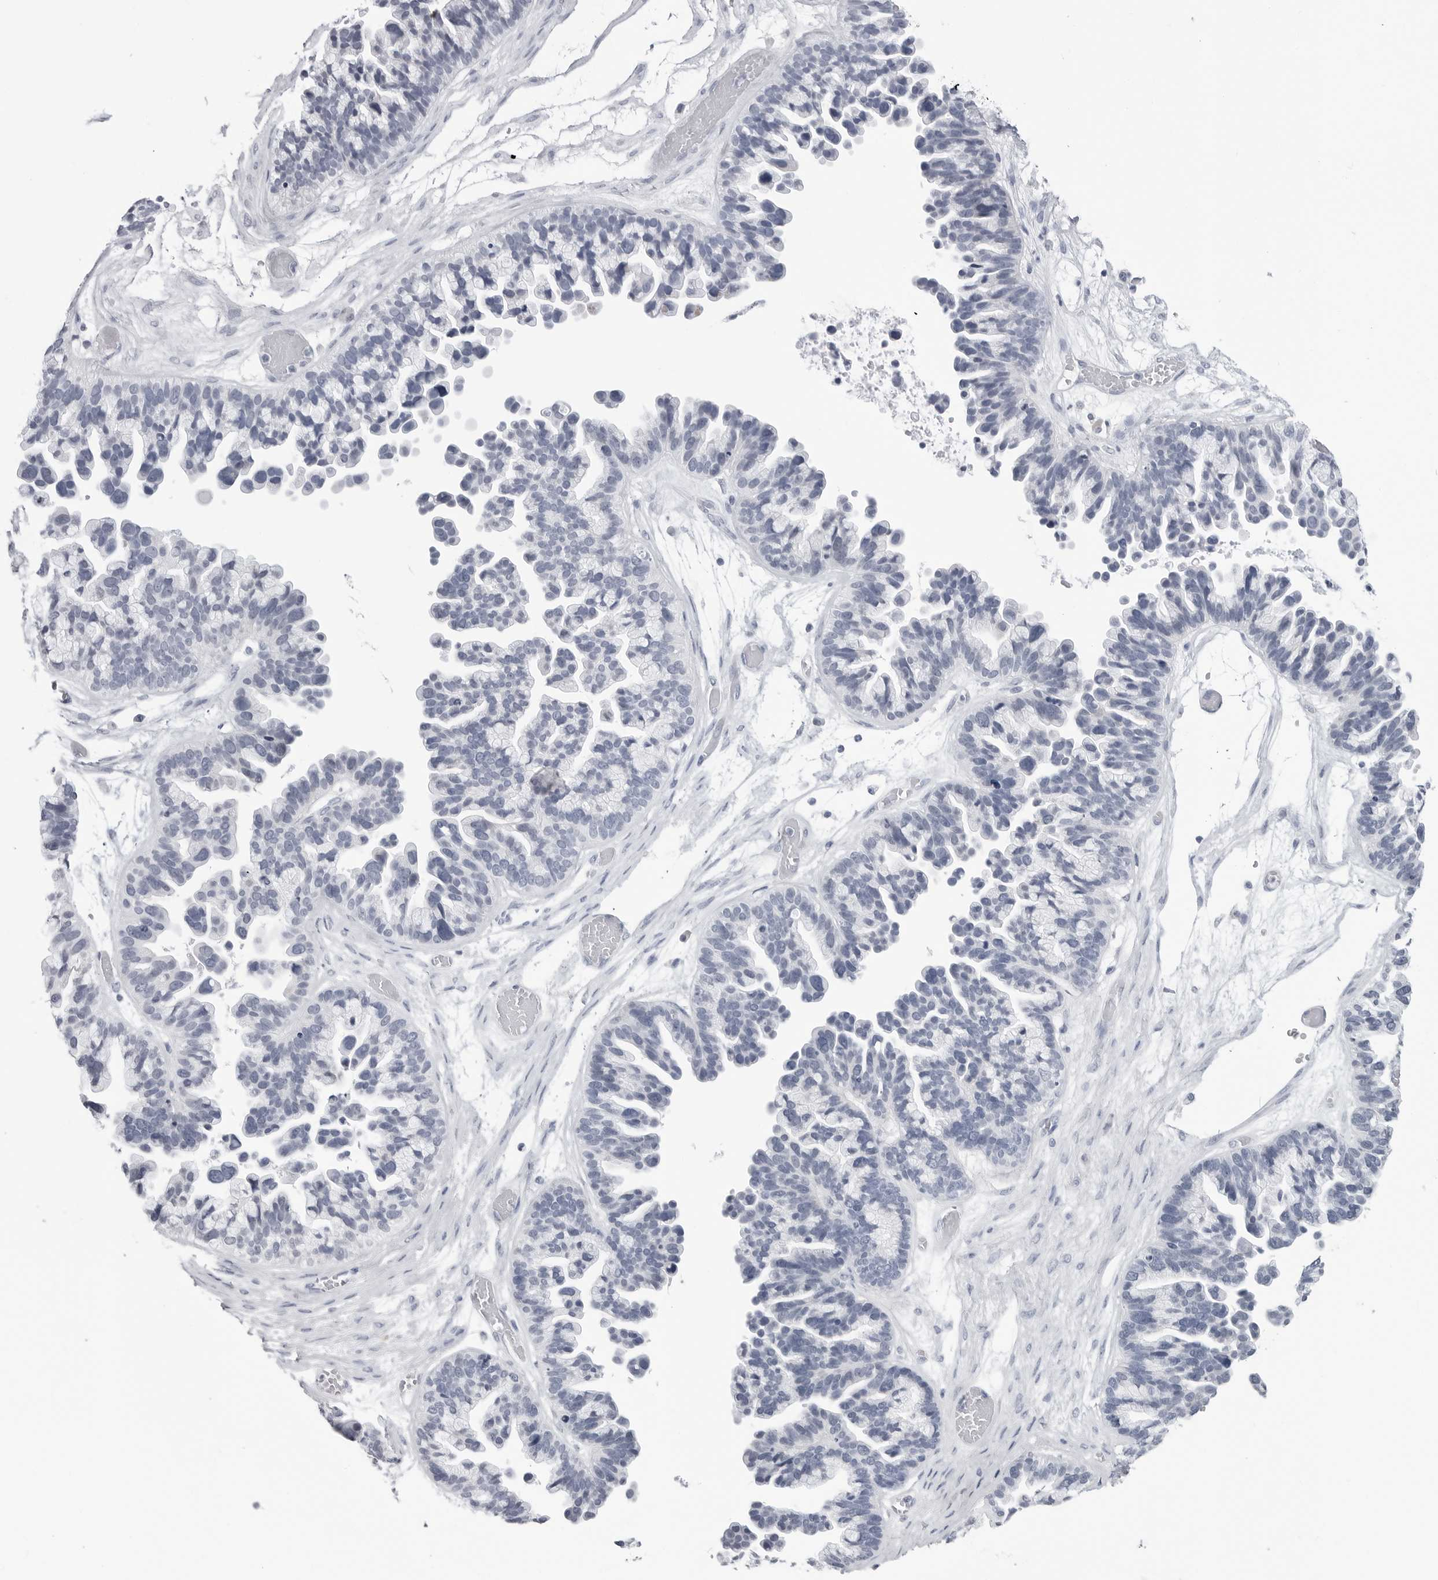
{"staining": {"intensity": "negative", "quantity": "none", "location": "none"}, "tissue": "ovarian cancer", "cell_type": "Tumor cells", "image_type": "cancer", "snomed": [{"axis": "morphology", "description": "Cystadenocarcinoma, serous, NOS"}, {"axis": "topography", "description": "Ovary"}], "caption": "Protein analysis of serous cystadenocarcinoma (ovarian) demonstrates no significant expression in tumor cells.", "gene": "PGA3", "patient": {"sex": "female", "age": 56}}